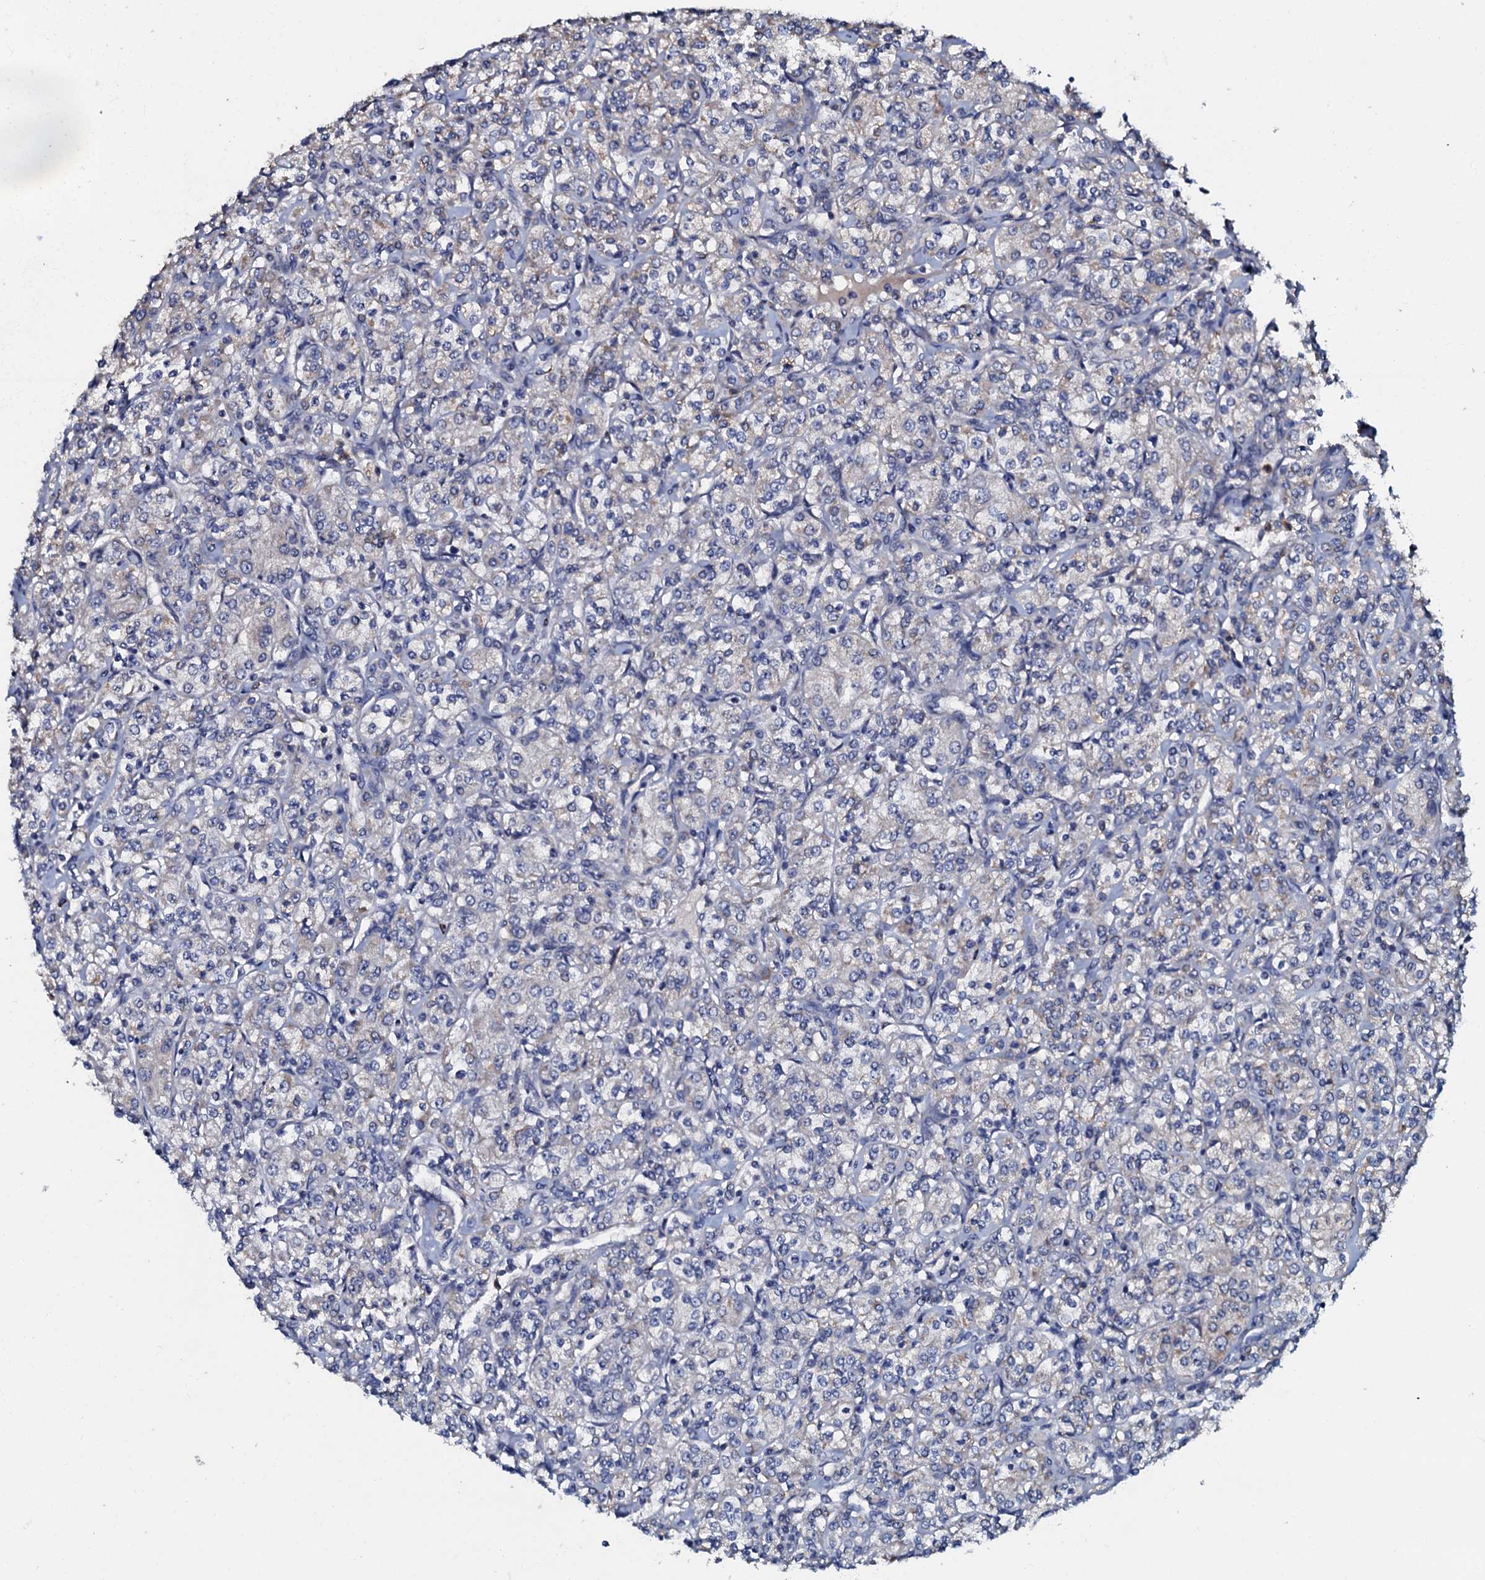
{"staining": {"intensity": "negative", "quantity": "none", "location": "none"}, "tissue": "renal cancer", "cell_type": "Tumor cells", "image_type": "cancer", "snomed": [{"axis": "morphology", "description": "Adenocarcinoma, NOS"}, {"axis": "topography", "description": "Kidney"}], "caption": "A micrograph of renal cancer (adenocarcinoma) stained for a protein exhibits no brown staining in tumor cells.", "gene": "CPNE2", "patient": {"sex": "male", "age": 77}}